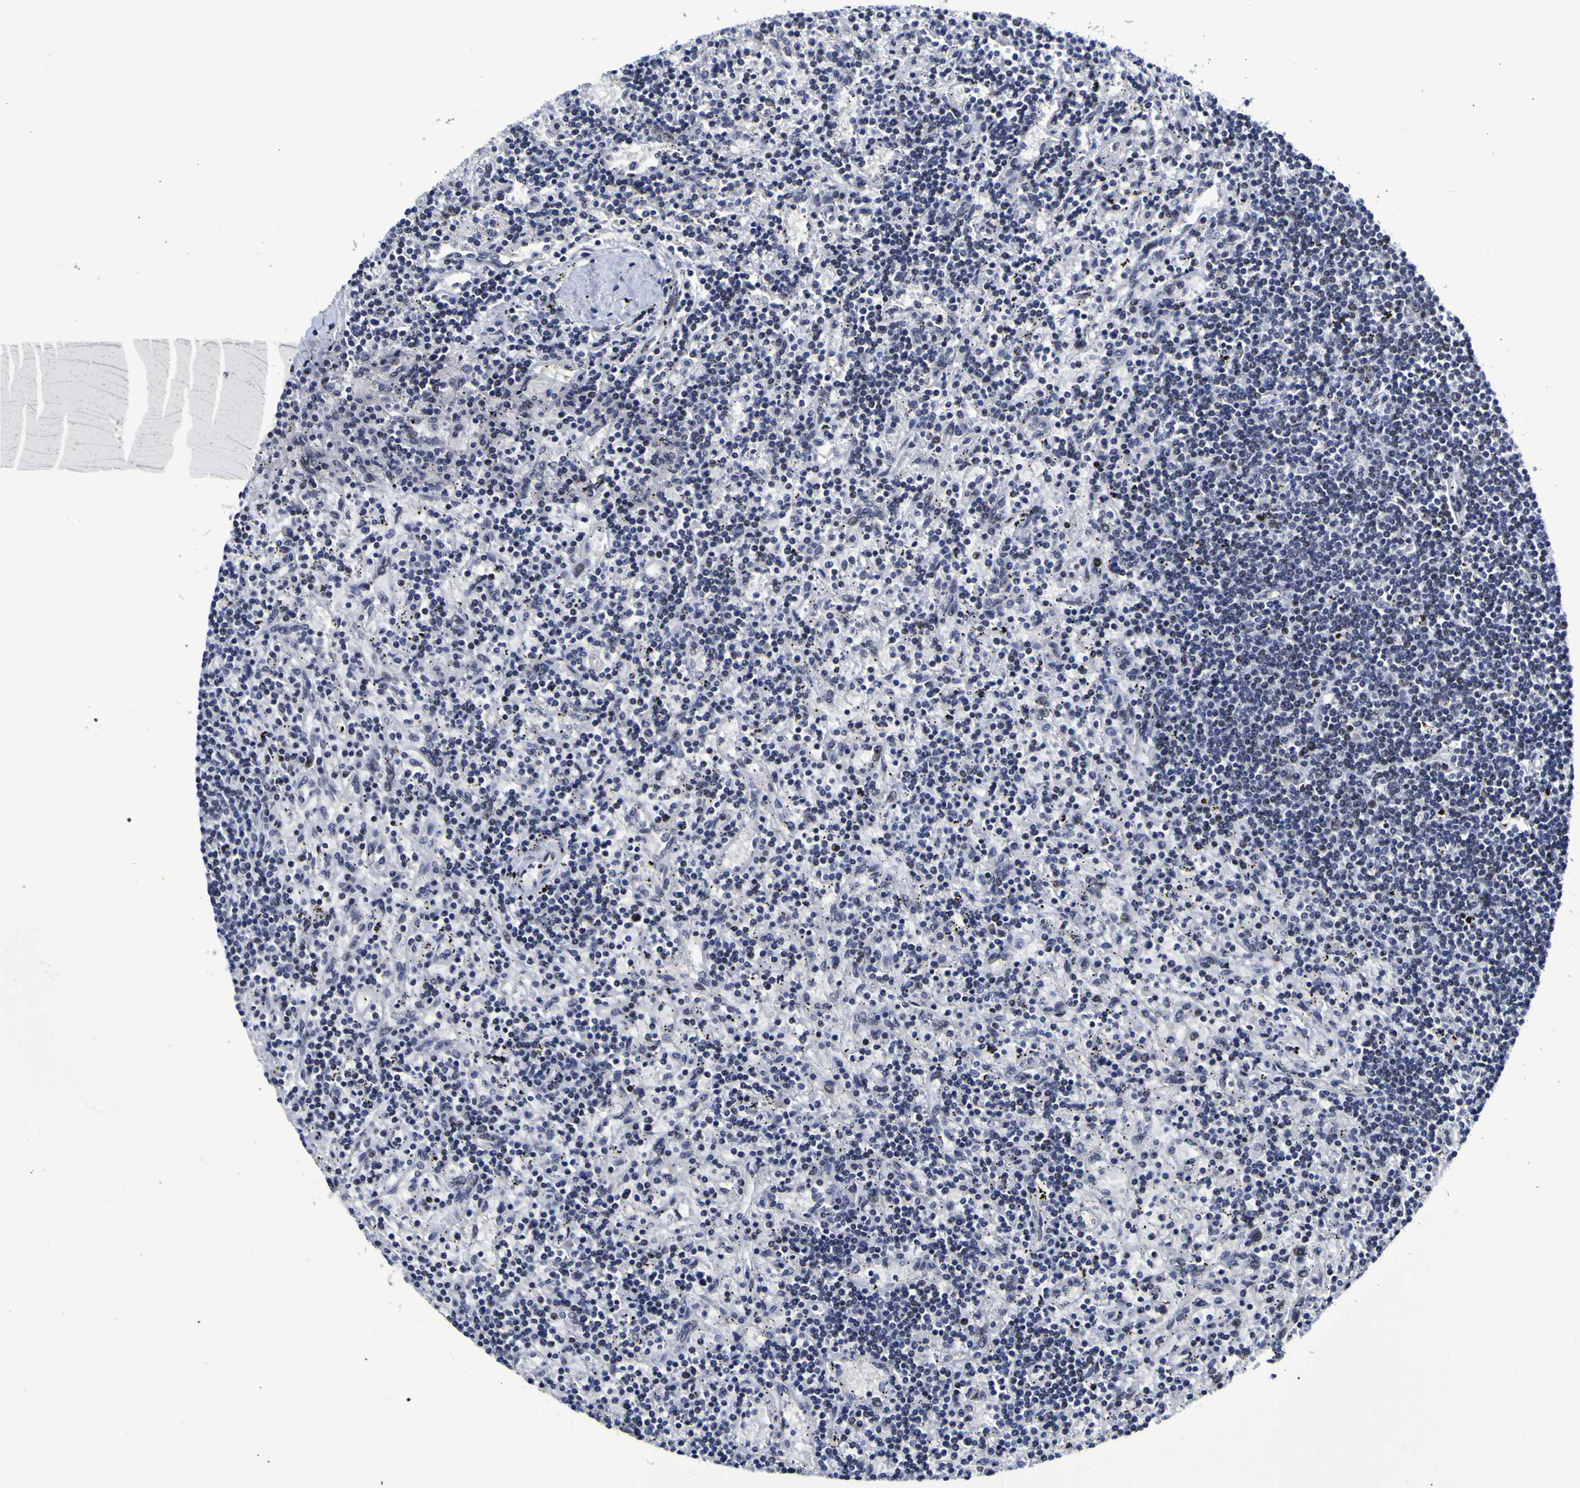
{"staining": {"intensity": "weak", "quantity": "<25%", "location": "nuclear"}, "tissue": "lymphoma", "cell_type": "Tumor cells", "image_type": "cancer", "snomed": [{"axis": "morphology", "description": "Malignant lymphoma, non-Hodgkin's type, Low grade"}, {"axis": "topography", "description": "Spleen"}], "caption": "Micrograph shows no significant protein expression in tumor cells of low-grade malignant lymphoma, non-Hodgkin's type.", "gene": "MBD3", "patient": {"sex": "male", "age": 76}}